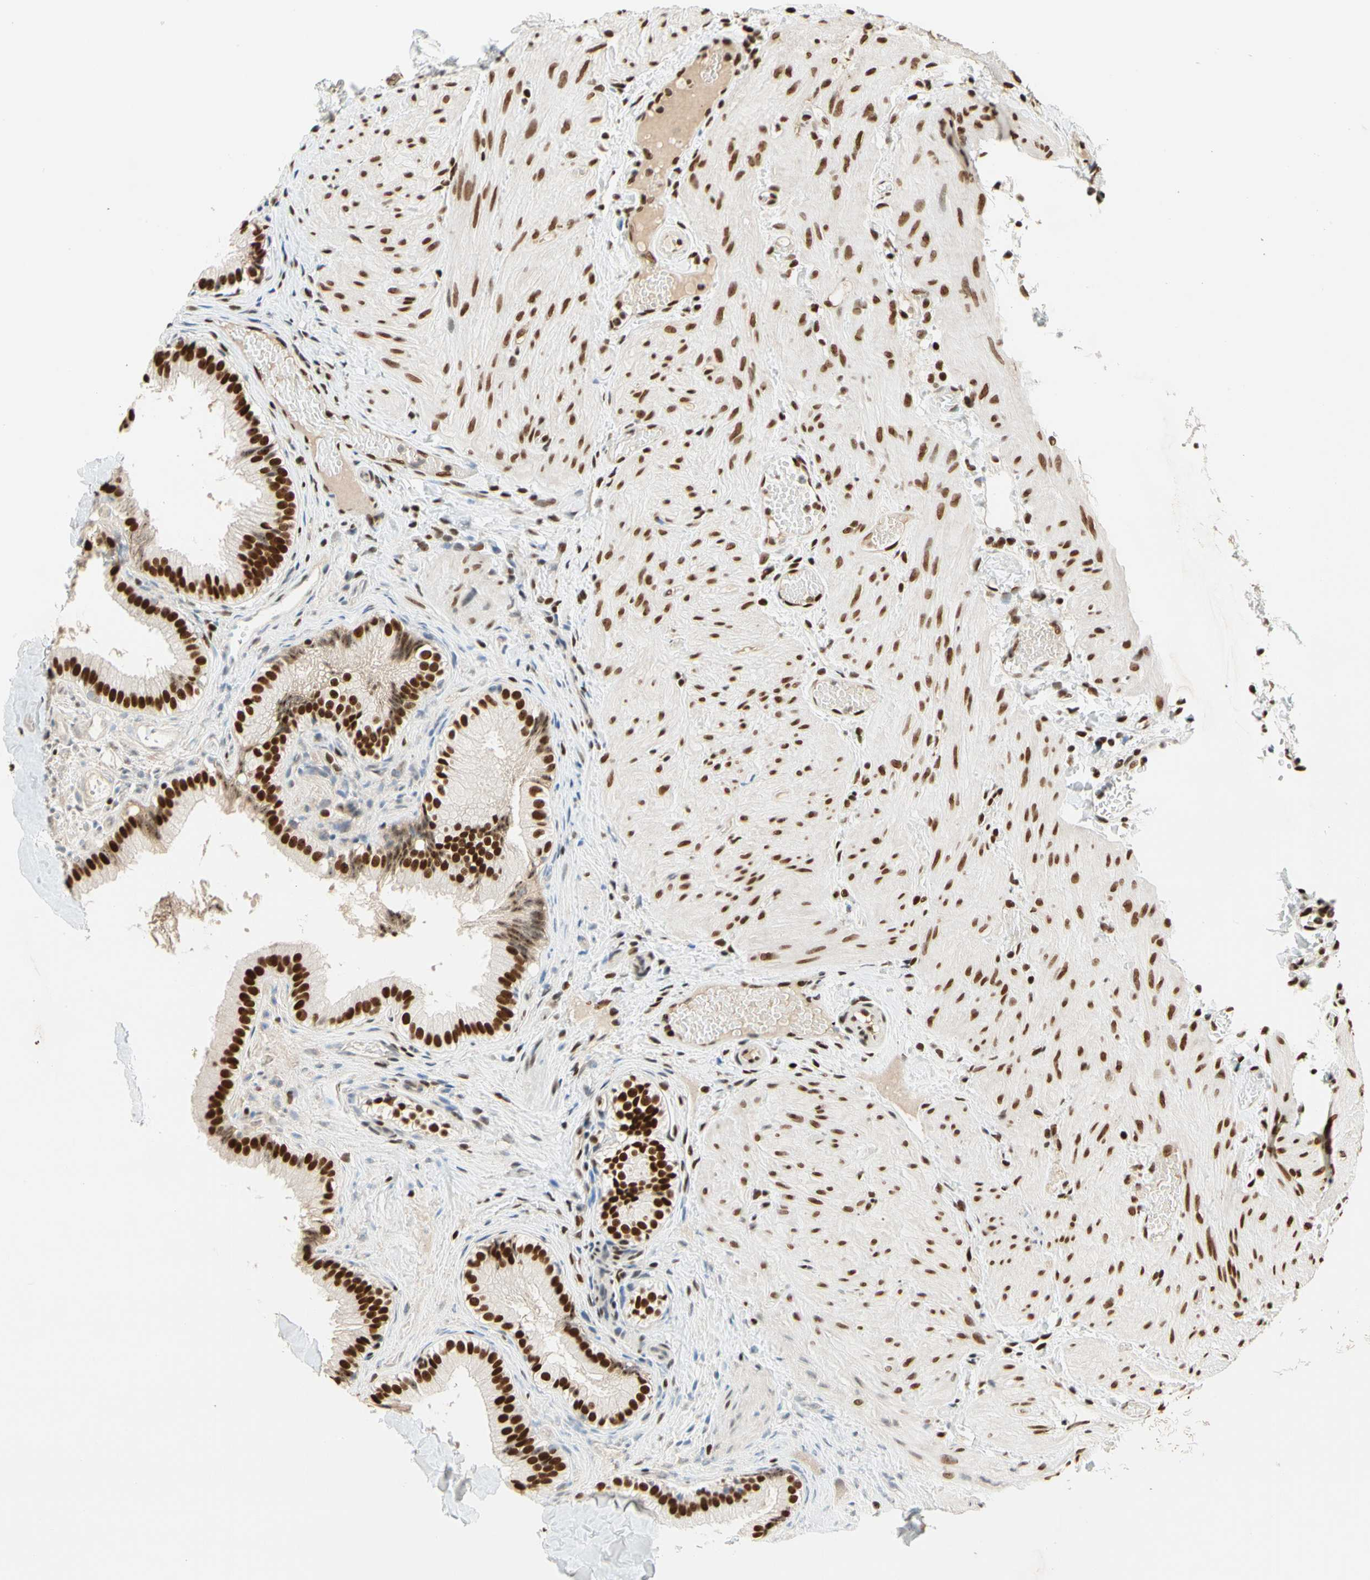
{"staining": {"intensity": "strong", "quantity": ">75%", "location": "nuclear"}, "tissue": "gallbladder", "cell_type": "Glandular cells", "image_type": "normal", "snomed": [{"axis": "morphology", "description": "Normal tissue, NOS"}, {"axis": "topography", "description": "Gallbladder"}], "caption": "Immunohistochemistry (IHC) photomicrograph of benign gallbladder stained for a protein (brown), which reveals high levels of strong nuclear positivity in about >75% of glandular cells.", "gene": "ZSCAN16", "patient": {"sex": "female", "age": 26}}